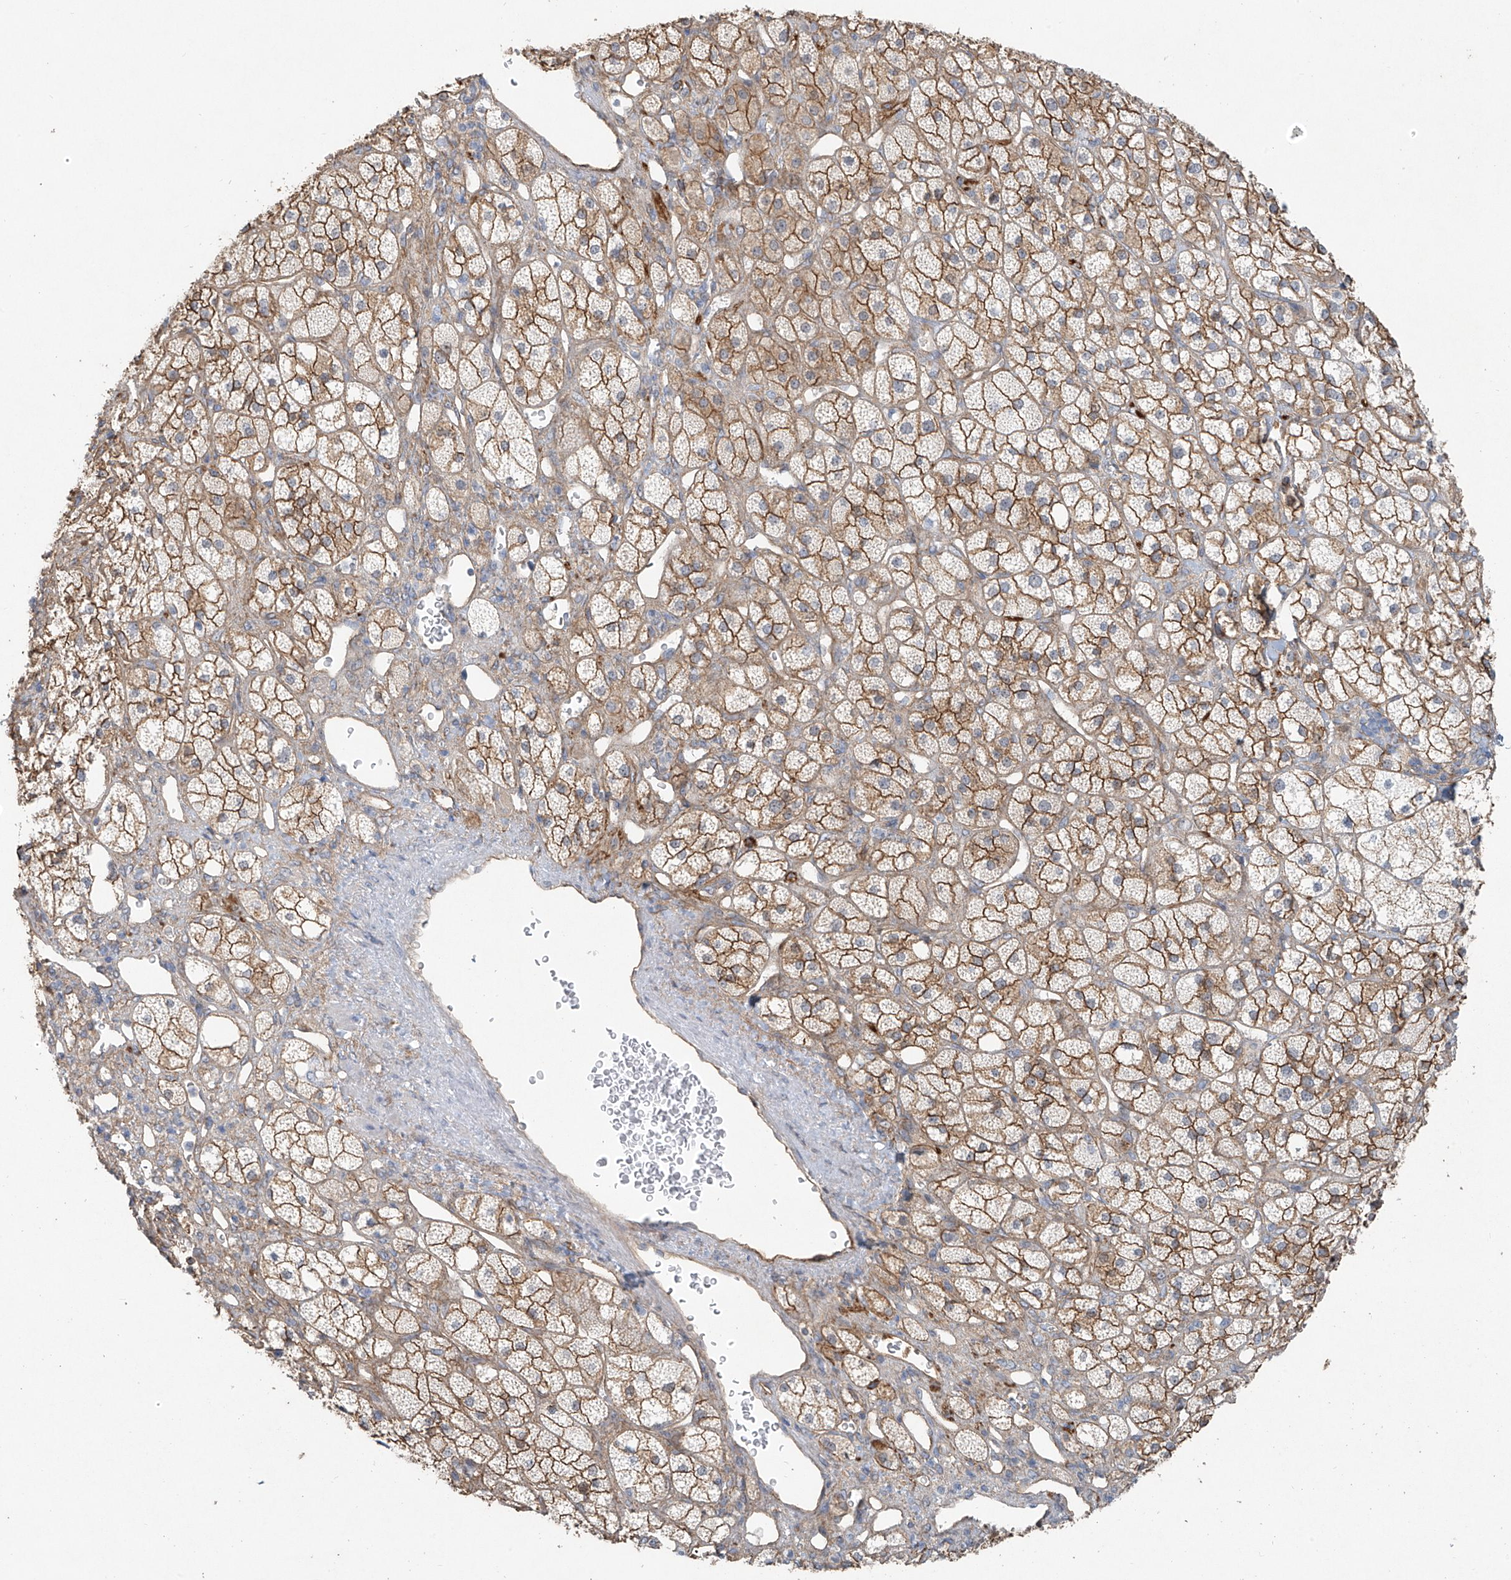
{"staining": {"intensity": "moderate", "quantity": ">75%", "location": "cytoplasmic/membranous"}, "tissue": "adrenal gland", "cell_type": "Glandular cells", "image_type": "normal", "snomed": [{"axis": "morphology", "description": "Normal tissue, NOS"}, {"axis": "topography", "description": "Adrenal gland"}], "caption": "Benign adrenal gland was stained to show a protein in brown. There is medium levels of moderate cytoplasmic/membranous expression in about >75% of glandular cells. Nuclei are stained in blue.", "gene": "TUBE1", "patient": {"sex": "male", "age": 61}}